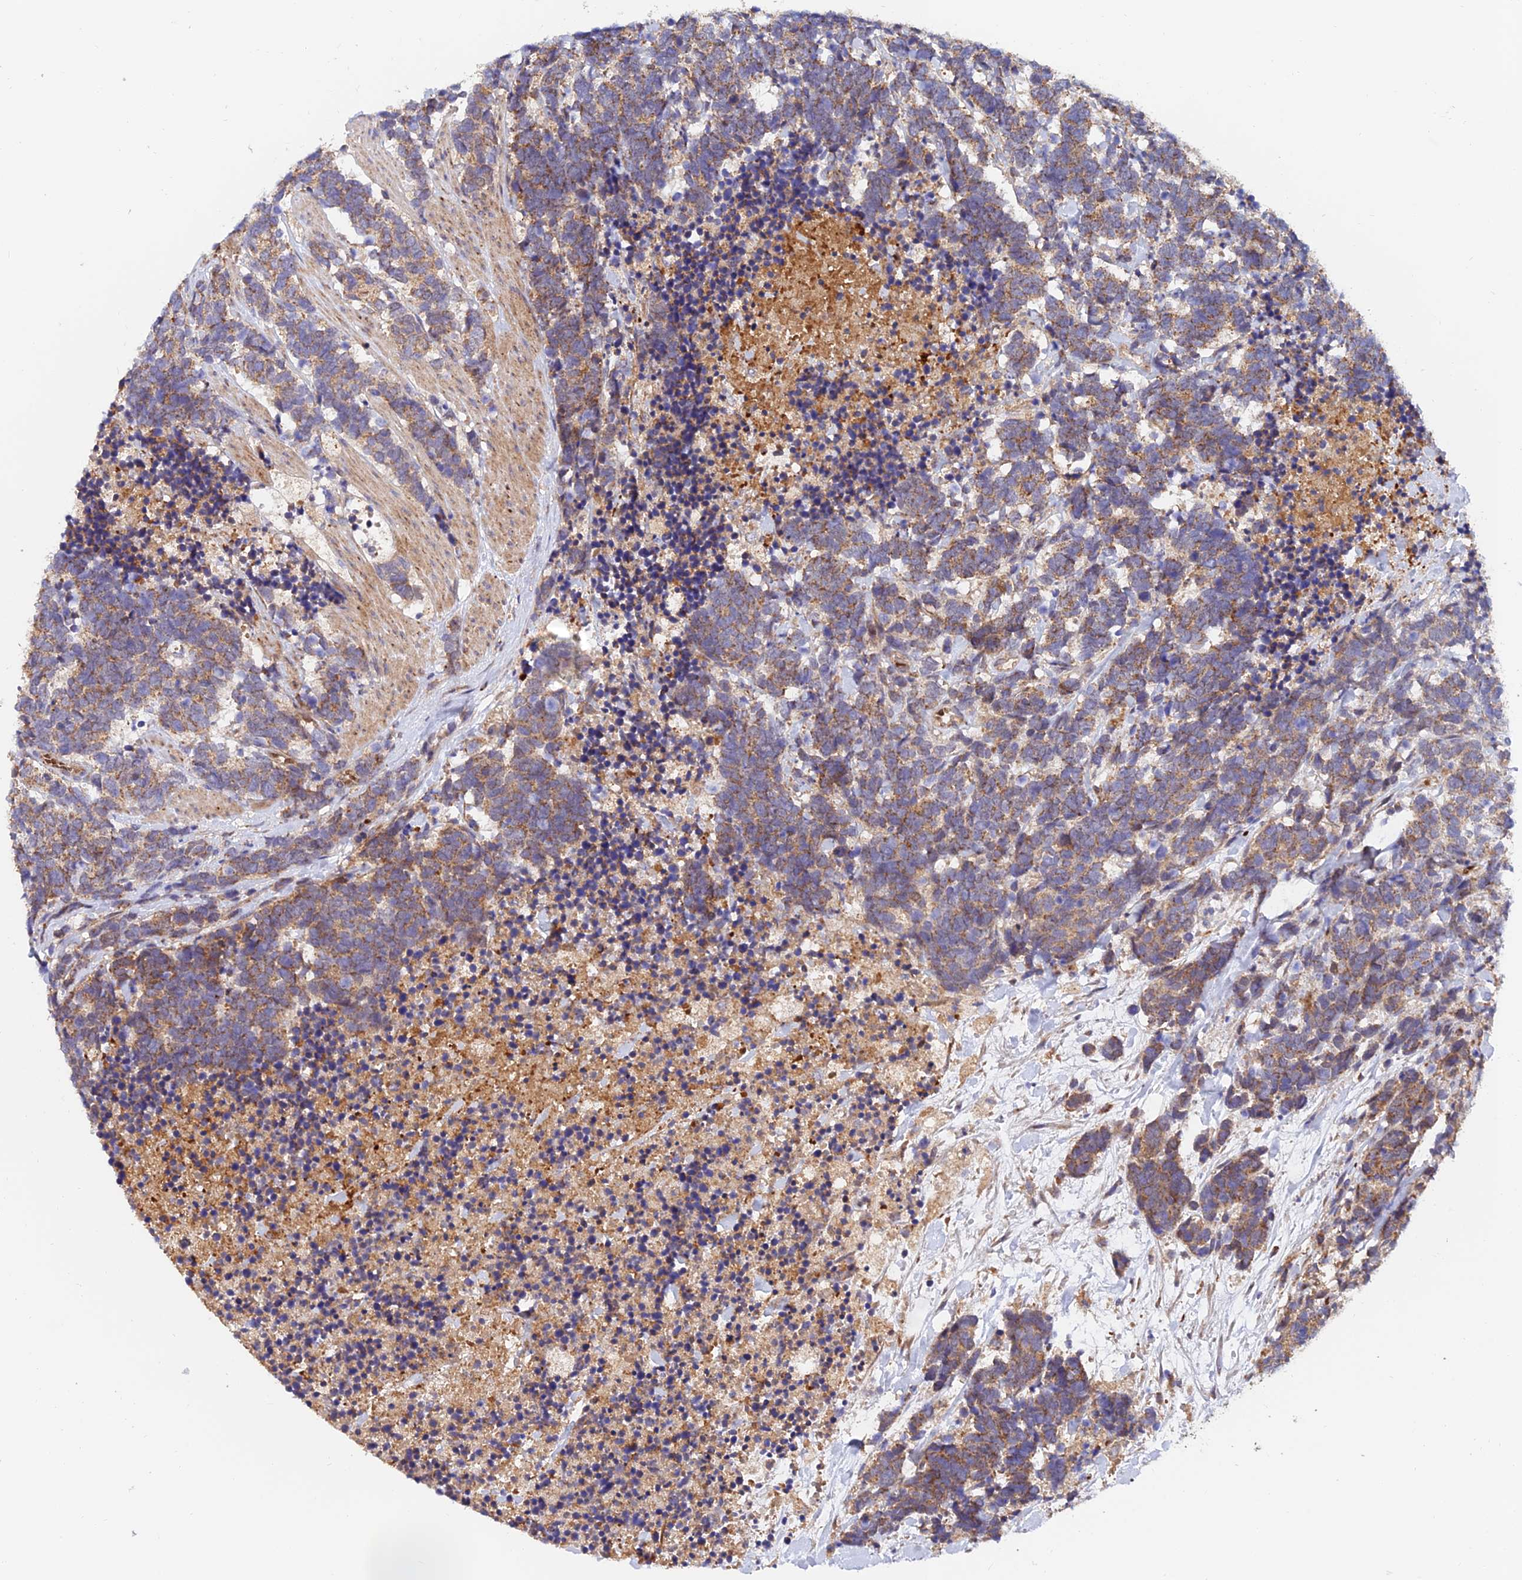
{"staining": {"intensity": "moderate", "quantity": ">75%", "location": "cytoplasmic/membranous"}, "tissue": "carcinoid", "cell_type": "Tumor cells", "image_type": "cancer", "snomed": [{"axis": "morphology", "description": "Carcinoma, NOS"}, {"axis": "morphology", "description": "Carcinoid, malignant, NOS"}, {"axis": "topography", "description": "Prostate"}], "caption": "IHC image of human carcinoid stained for a protein (brown), which displays medium levels of moderate cytoplasmic/membranous expression in approximately >75% of tumor cells.", "gene": "PODNL1", "patient": {"sex": "male", "age": 57}}